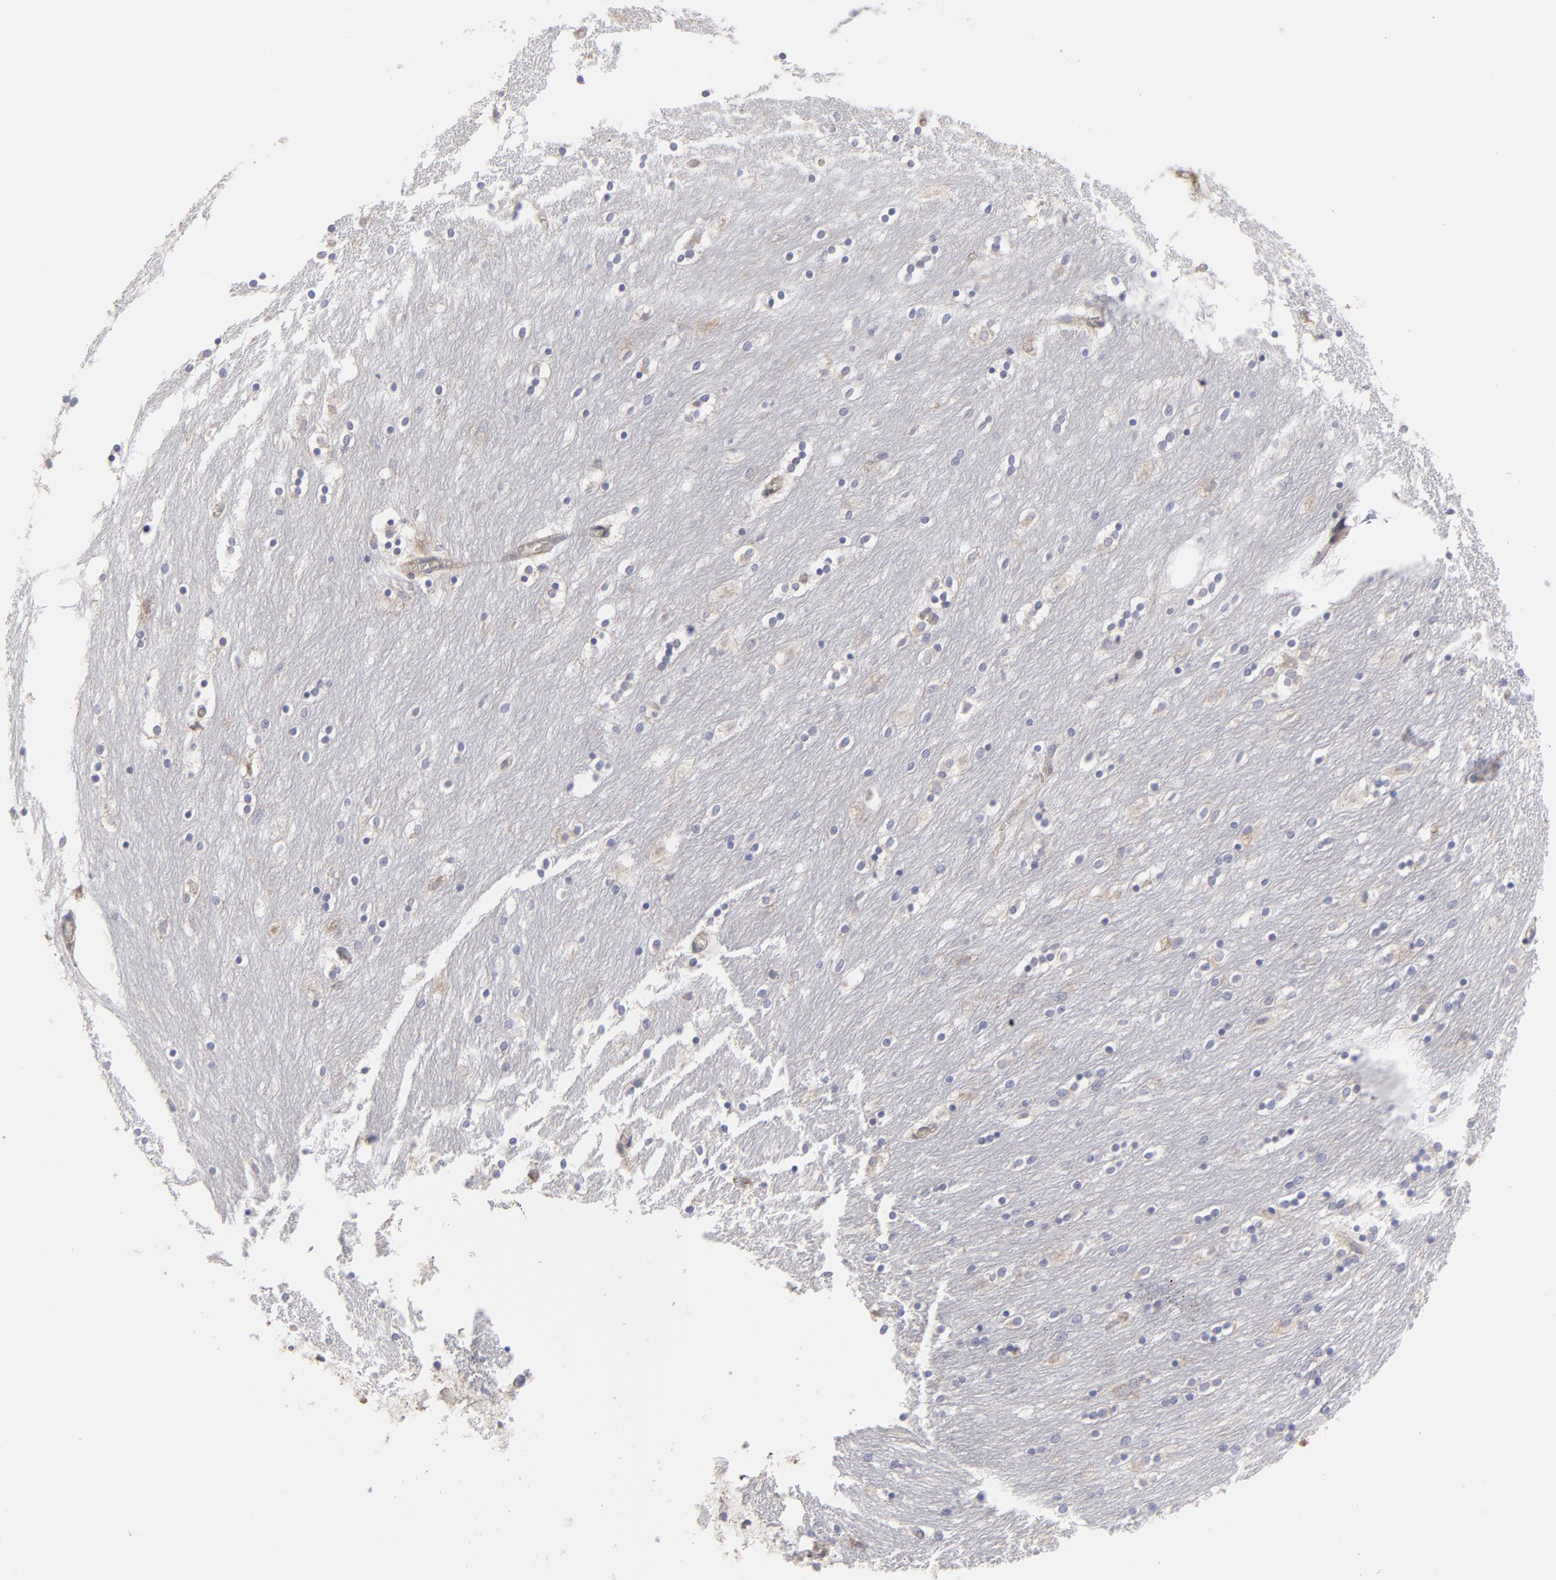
{"staining": {"intensity": "negative", "quantity": "none", "location": "none"}, "tissue": "caudate", "cell_type": "Glial cells", "image_type": "normal", "snomed": [{"axis": "morphology", "description": "Normal tissue, NOS"}, {"axis": "topography", "description": "Lateral ventricle wall"}], "caption": "Immunohistochemistry photomicrograph of normal human caudate stained for a protein (brown), which reveals no positivity in glial cells.", "gene": "RPLP0", "patient": {"sex": "female", "age": 54}}